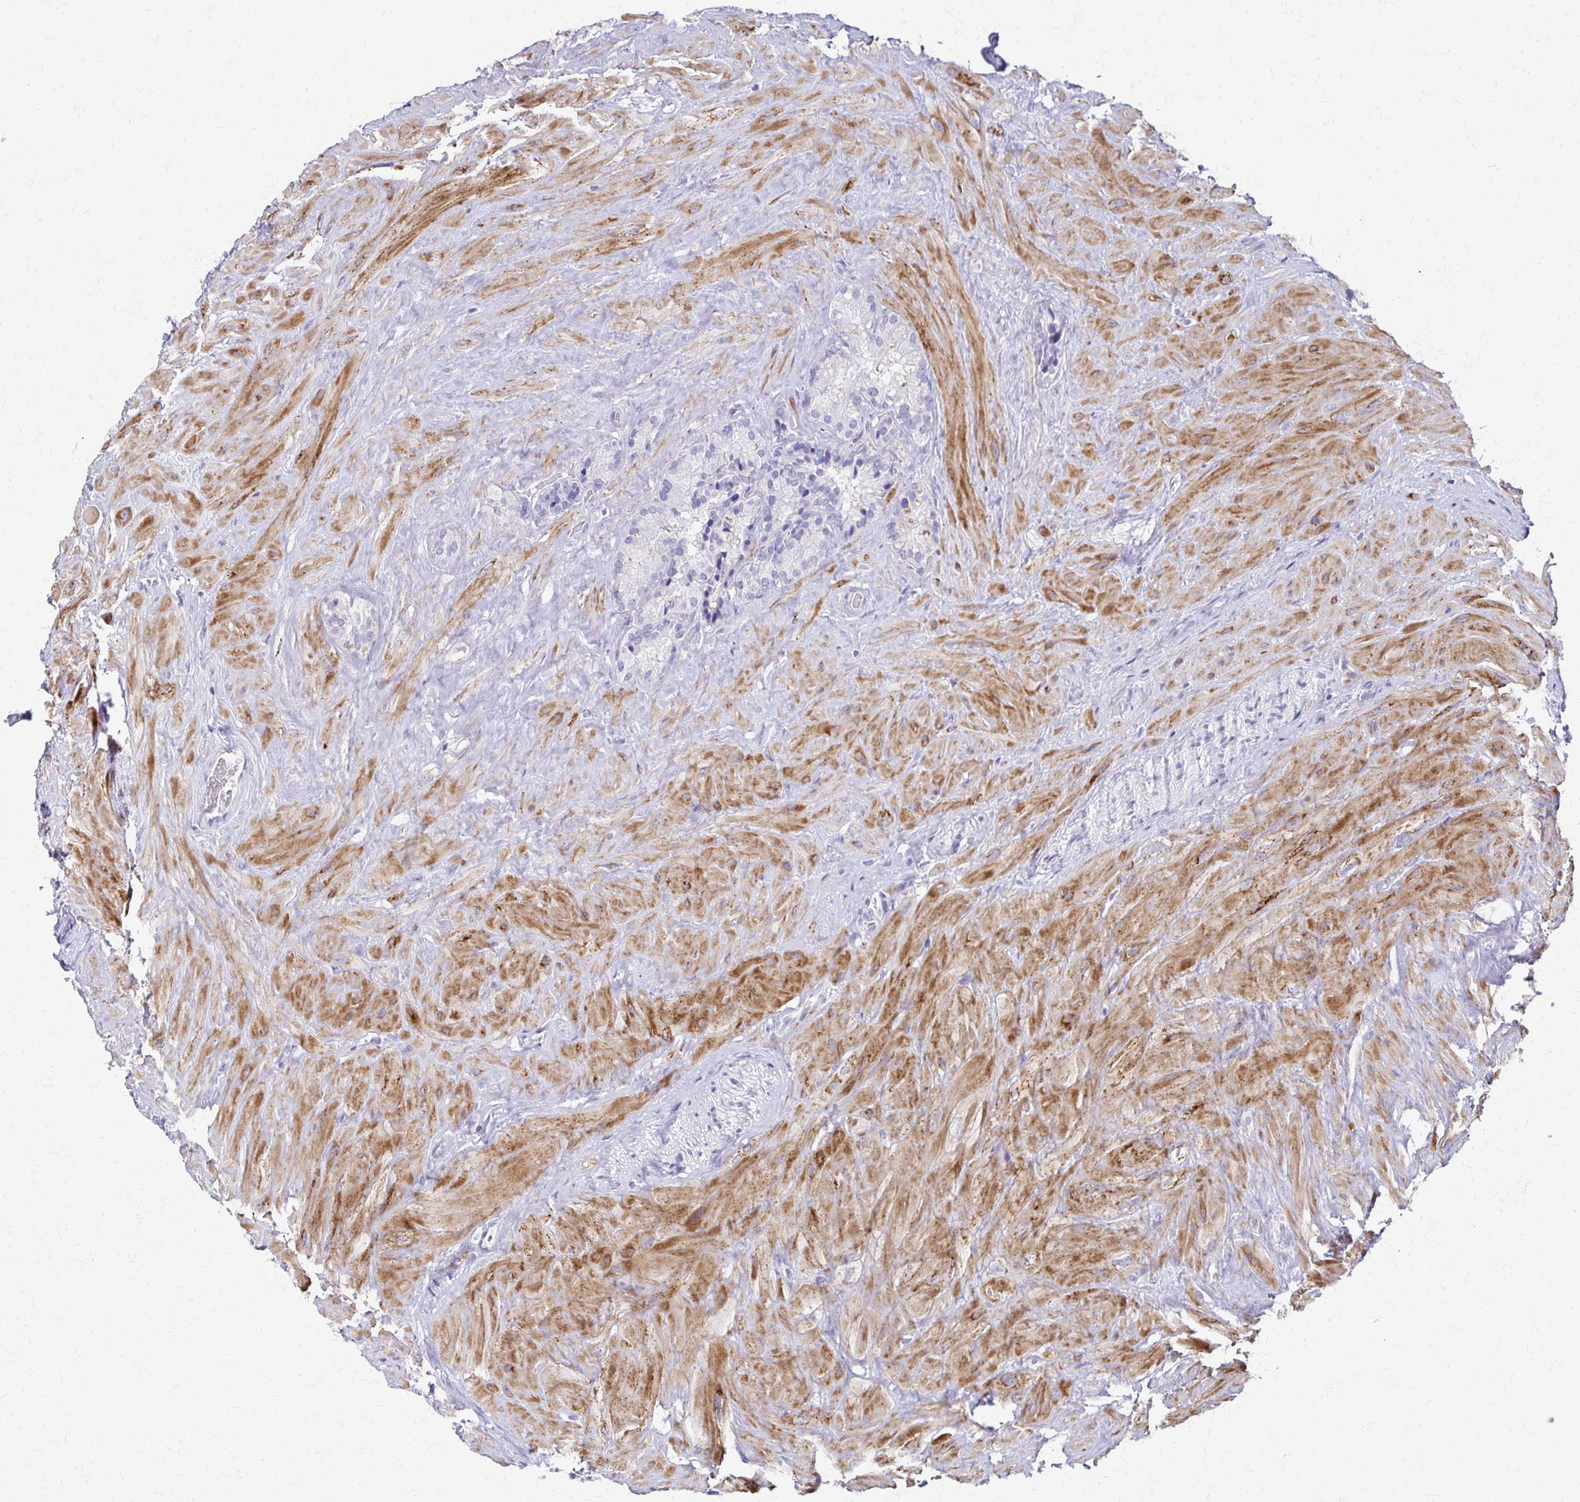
{"staining": {"intensity": "negative", "quantity": "none", "location": "none"}, "tissue": "seminal vesicle", "cell_type": "Glandular cells", "image_type": "normal", "snomed": [{"axis": "morphology", "description": "Normal tissue, NOS"}, {"axis": "topography", "description": "Seminal veicle"}], "caption": "There is no significant positivity in glandular cells of seminal vesicle. The staining is performed using DAB (3,3'-diaminobenzidine) brown chromogen with nuclei counter-stained in using hematoxylin.", "gene": "ZSCAN5B", "patient": {"sex": "male", "age": 60}}